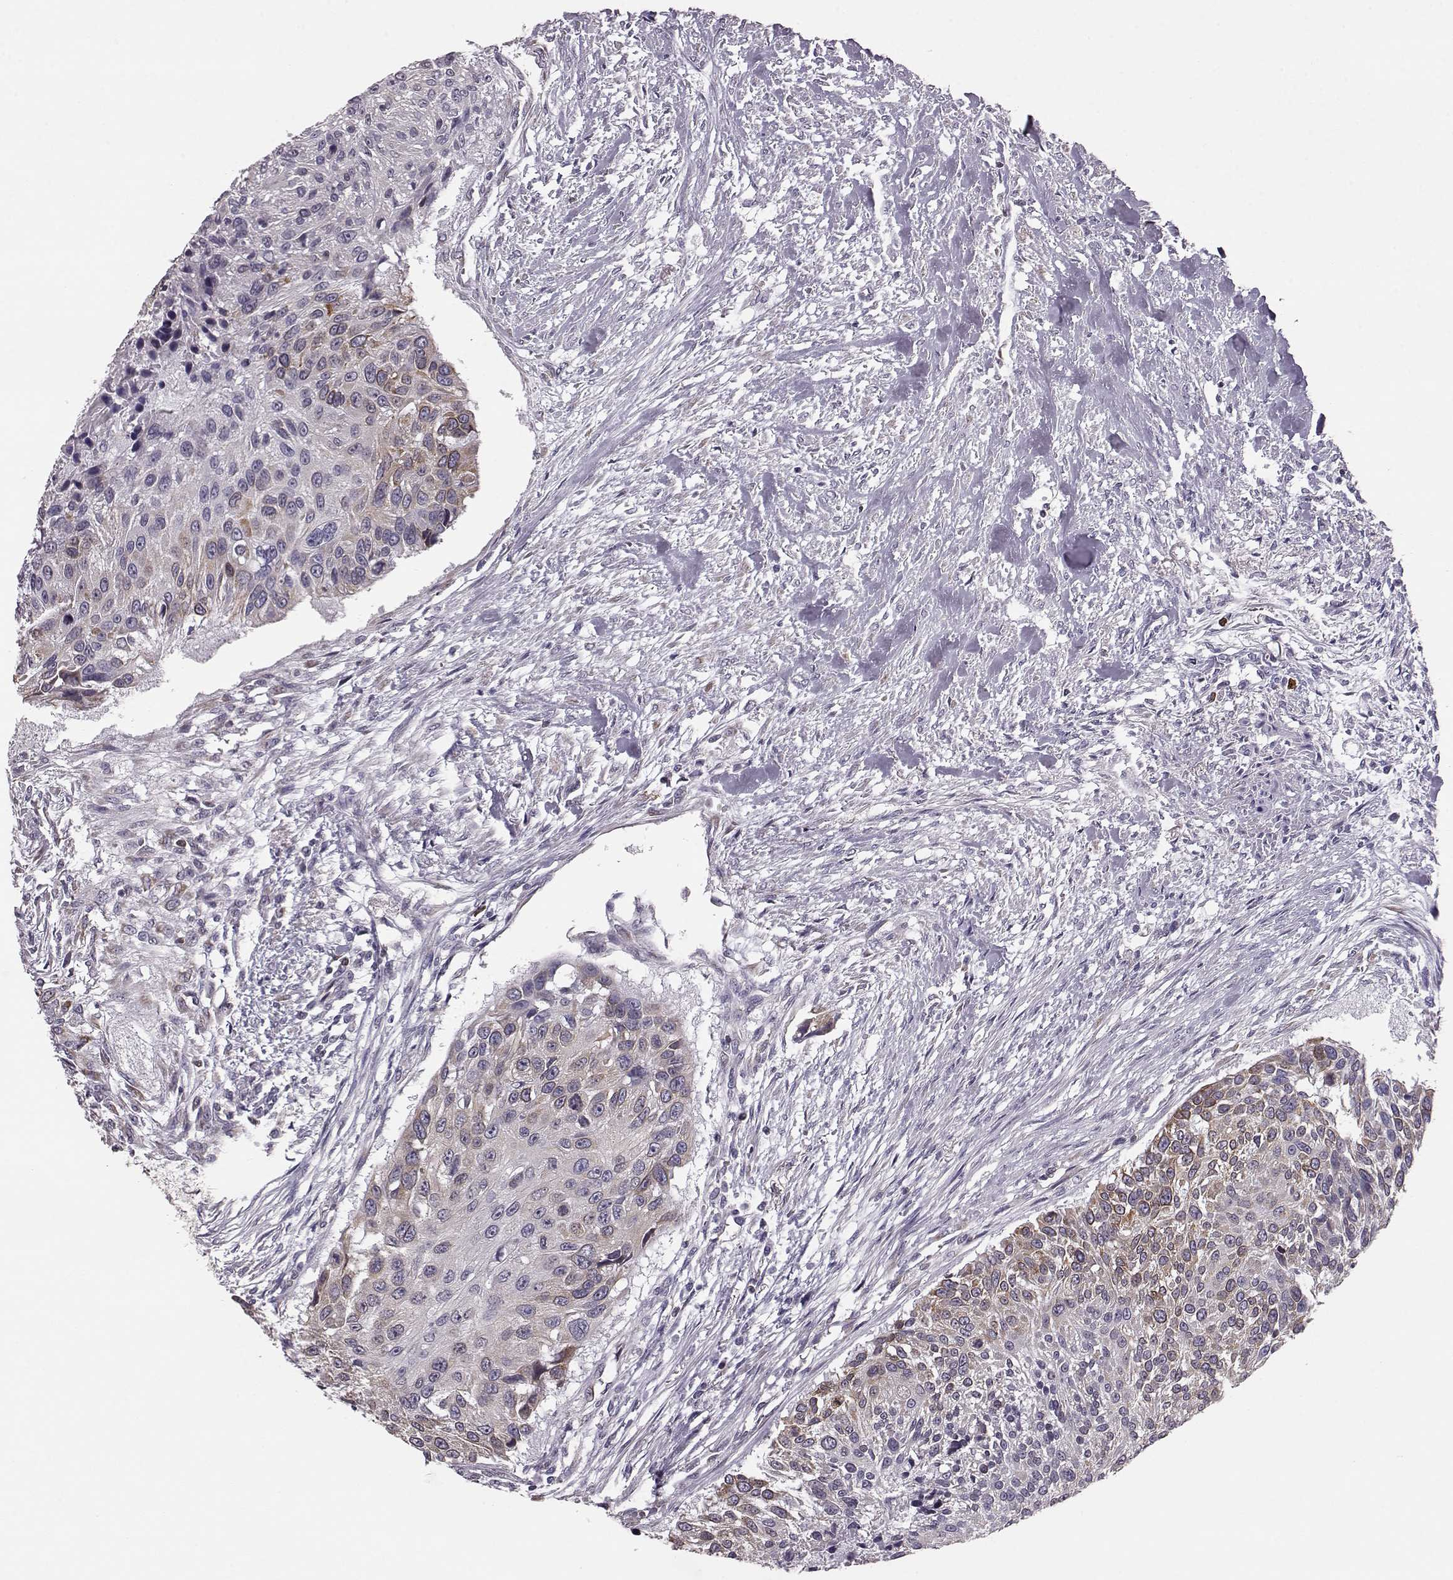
{"staining": {"intensity": "moderate", "quantity": "<25%", "location": "cytoplasmic/membranous"}, "tissue": "urothelial cancer", "cell_type": "Tumor cells", "image_type": "cancer", "snomed": [{"axis": "morphology", "description": "Urothelial carcinoma, NOS"}, {"axis": "topography", "description": "Urinary bladder"}], "caption": "Immunohistochemical staining of human urothelial cancer shows moderate cytoplasmic/membranous protein expression in approximately <25% of tumor cells. The protein is stained brown, and the nuclei are stained in blue (DAB (3,3'-diaminobenzidine) IHC with brightfield microscopy, high magnification).", "gene": "ELOVL5", "patient": {"sex": "male", "age": 55}}